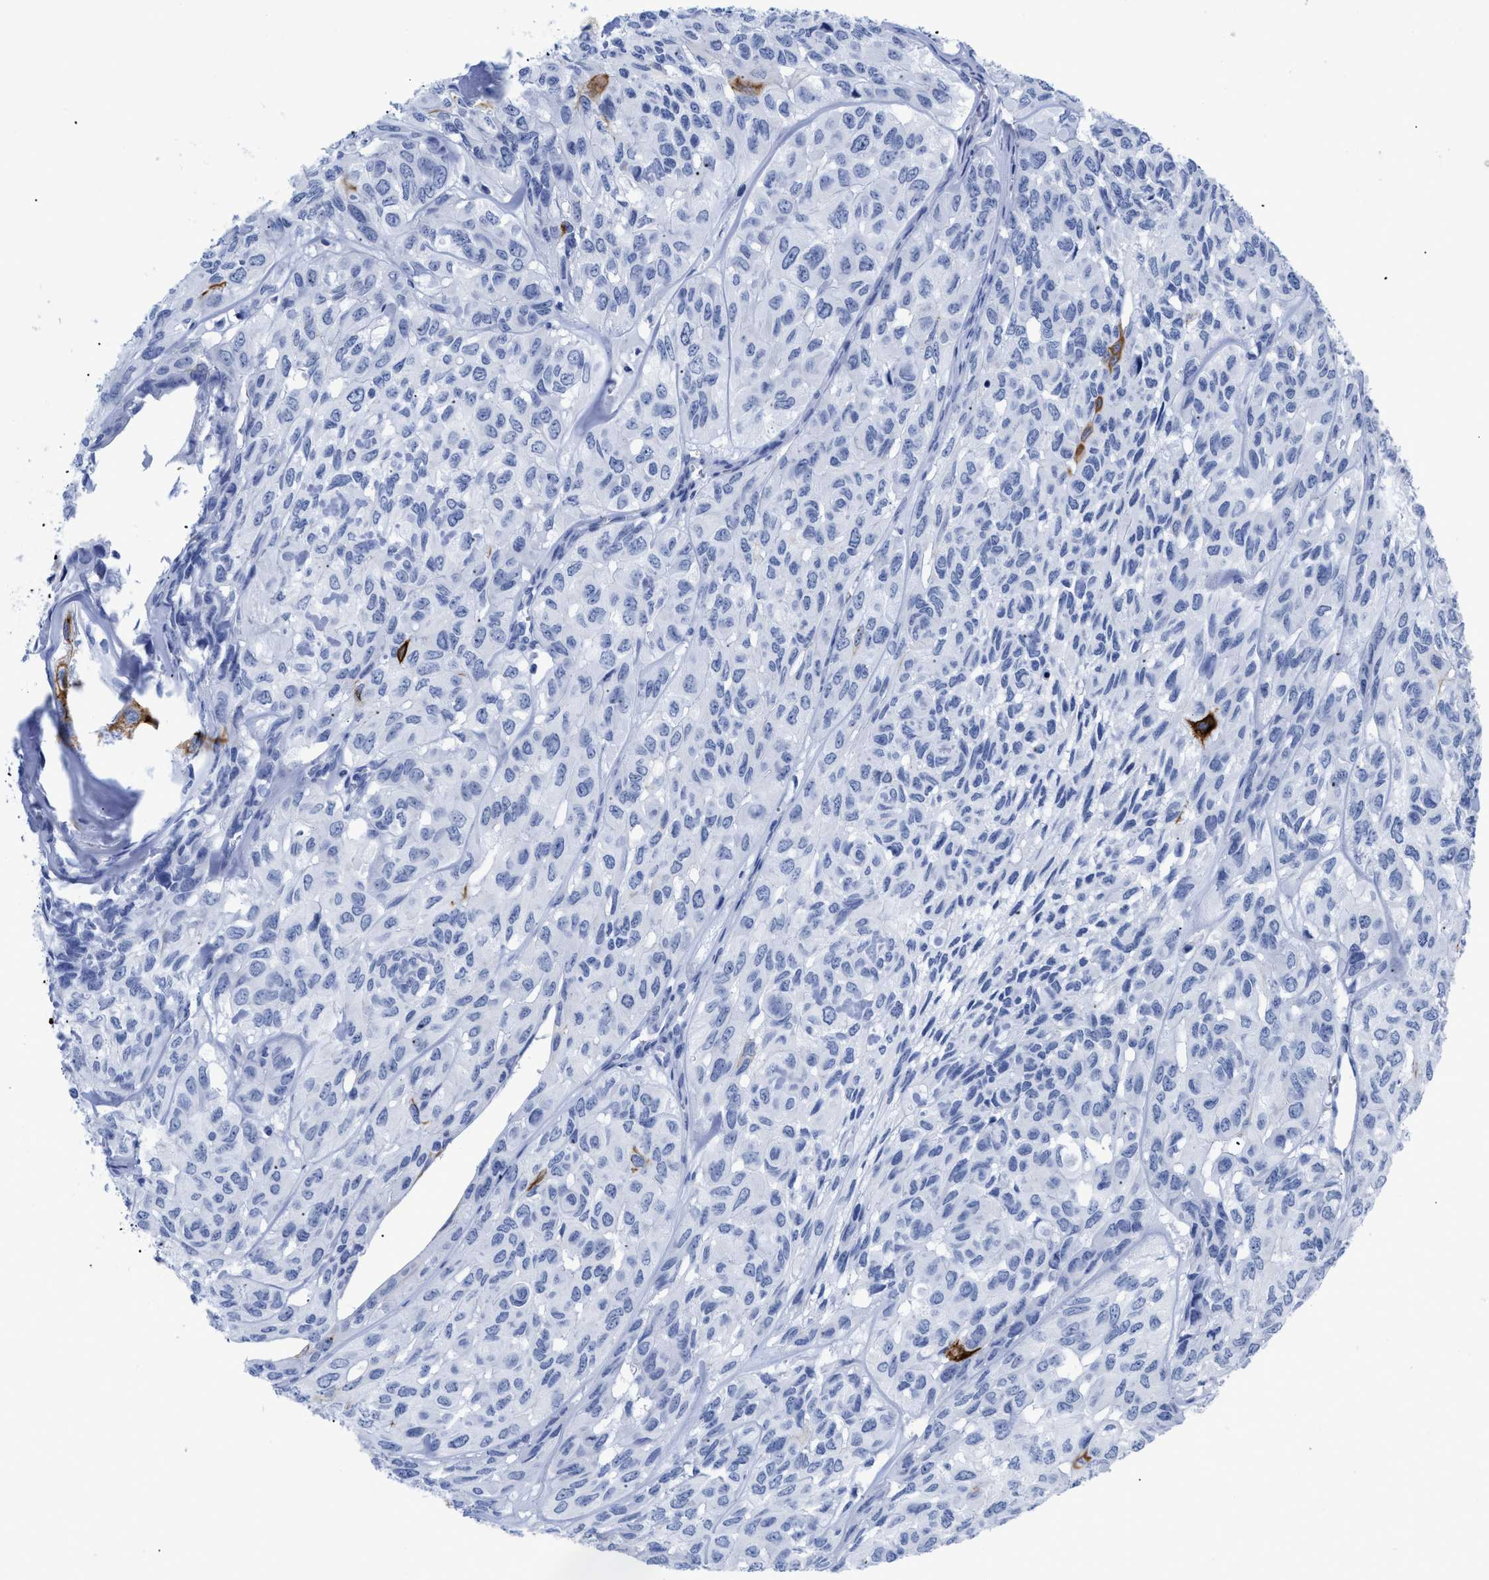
{"staining": {"intensity": "moderate", "quantity": "<25%", "location": "cytoplasmic/membranous"}, "tissue": "head and neck cancer", "cell_type": "Tumor cells", "image_type": "cancer", "snomed": [{"axis": "morphology", "description": "Adenocarcinoma, NOS"}, {"axis": "topography", "description": "Salivary gland, NOS"}, {"axis": "topography", "description": "Head-Neck"}], "caption": "The histopathology image shows staining of head and neck cancer, revealing moderate cytoplasmic/membranous protein expression (brown color) within tumor cells.", "gene": "DUSP26", "patient": {"sex": "female", "age": 76}}